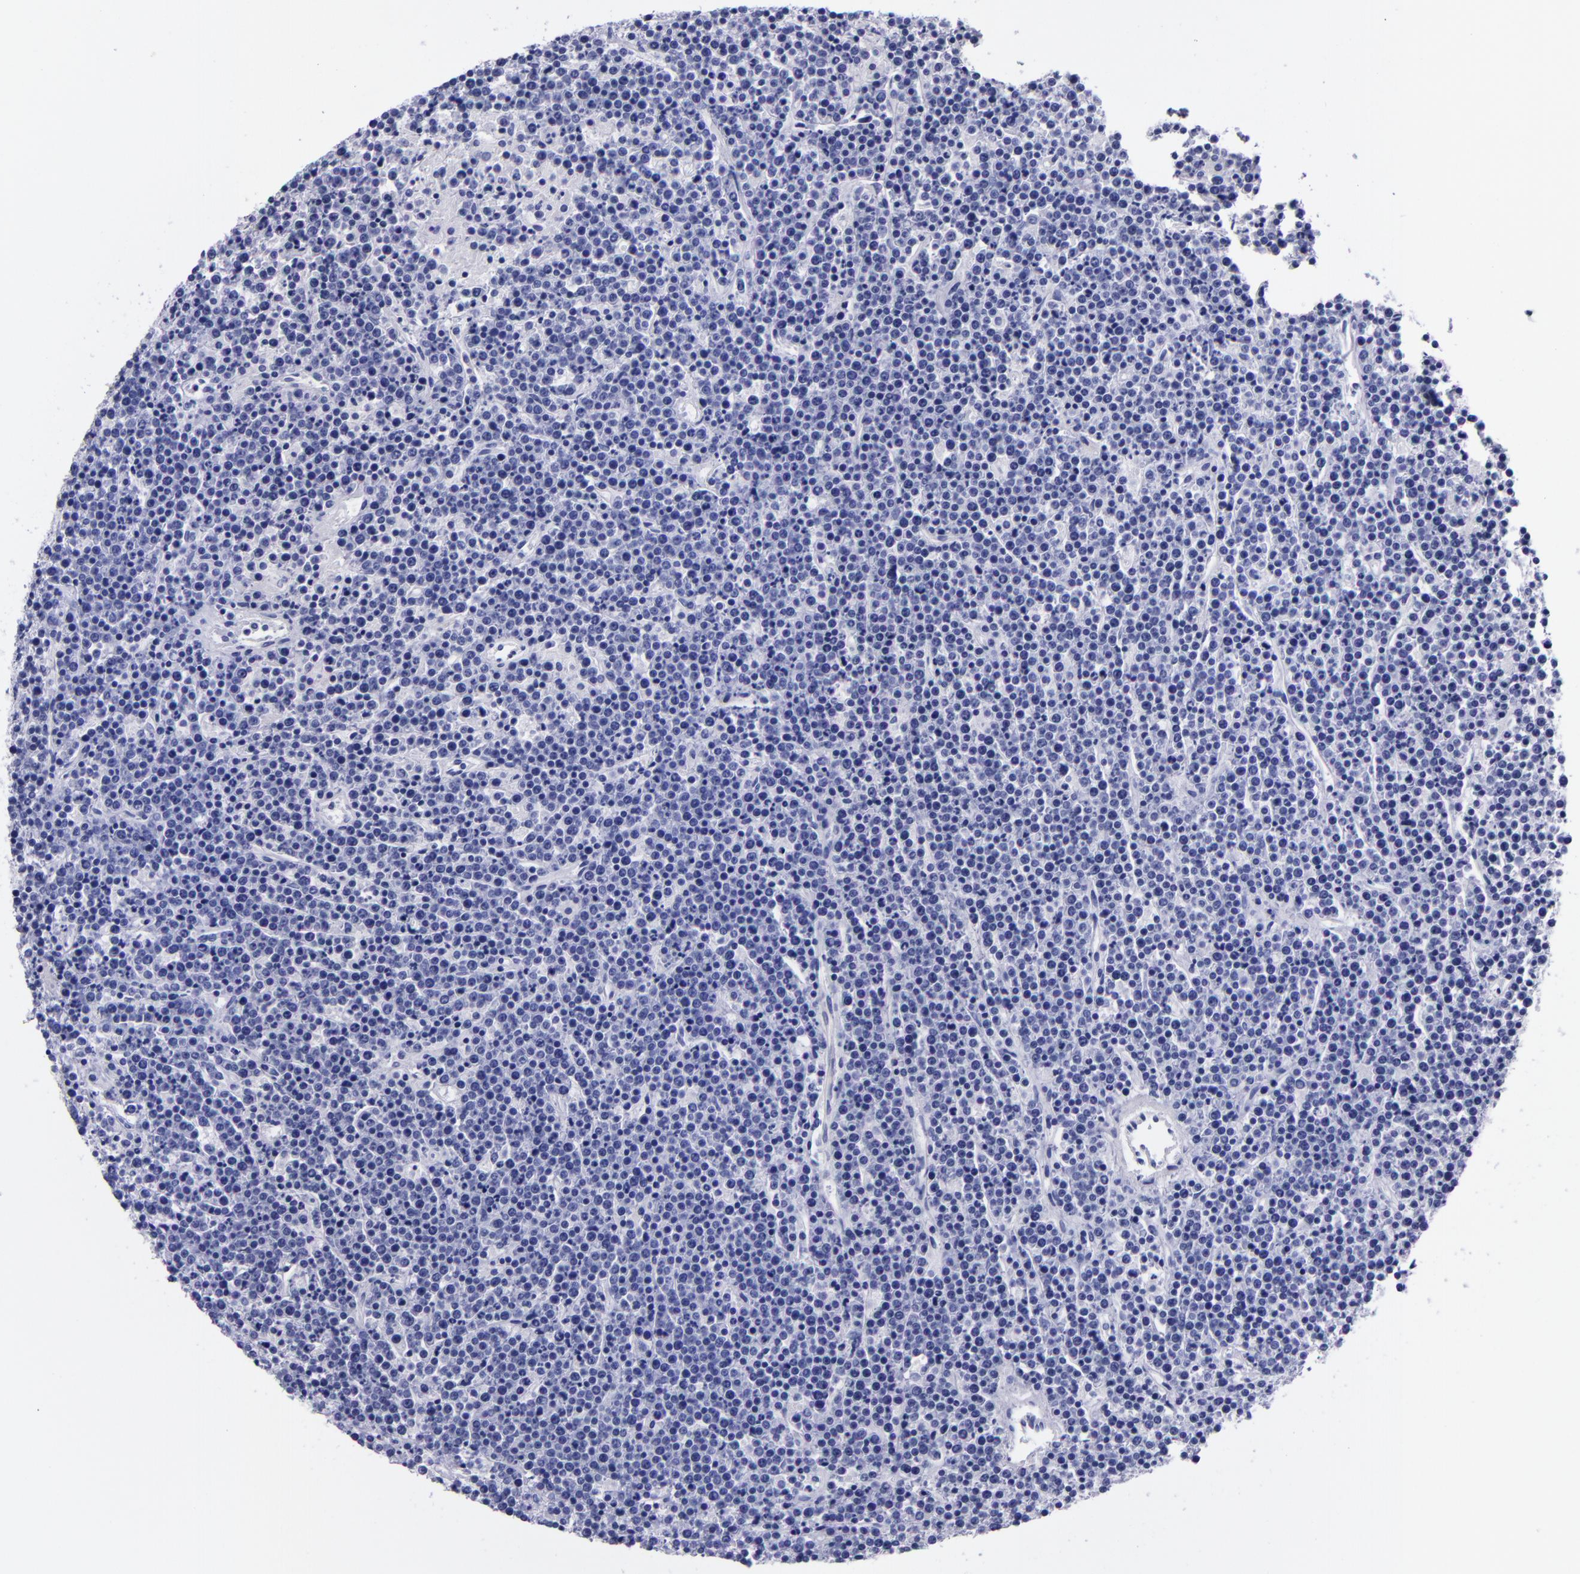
{"staining": {"intensity": "negative", "quantity": "none", "location": "none"}, "tissue": "lymphoma", "cell_type": "Tumor cells", "image_type": "cancer", "snomed": [{"axis": "morphology", "description": "Malignant lymphoma, non-Hodgkin's type, High grade"}, {"axis": "topography", "description": "Ovary"}], "caption": "A photomicrograph of high-grade malignant lymphoma, non-Hodgkin's type stained for a protein exhibits no brown staining in tumor cells.", "gene": "SV2A", "patient": {"sex": "female", "age": 56}}